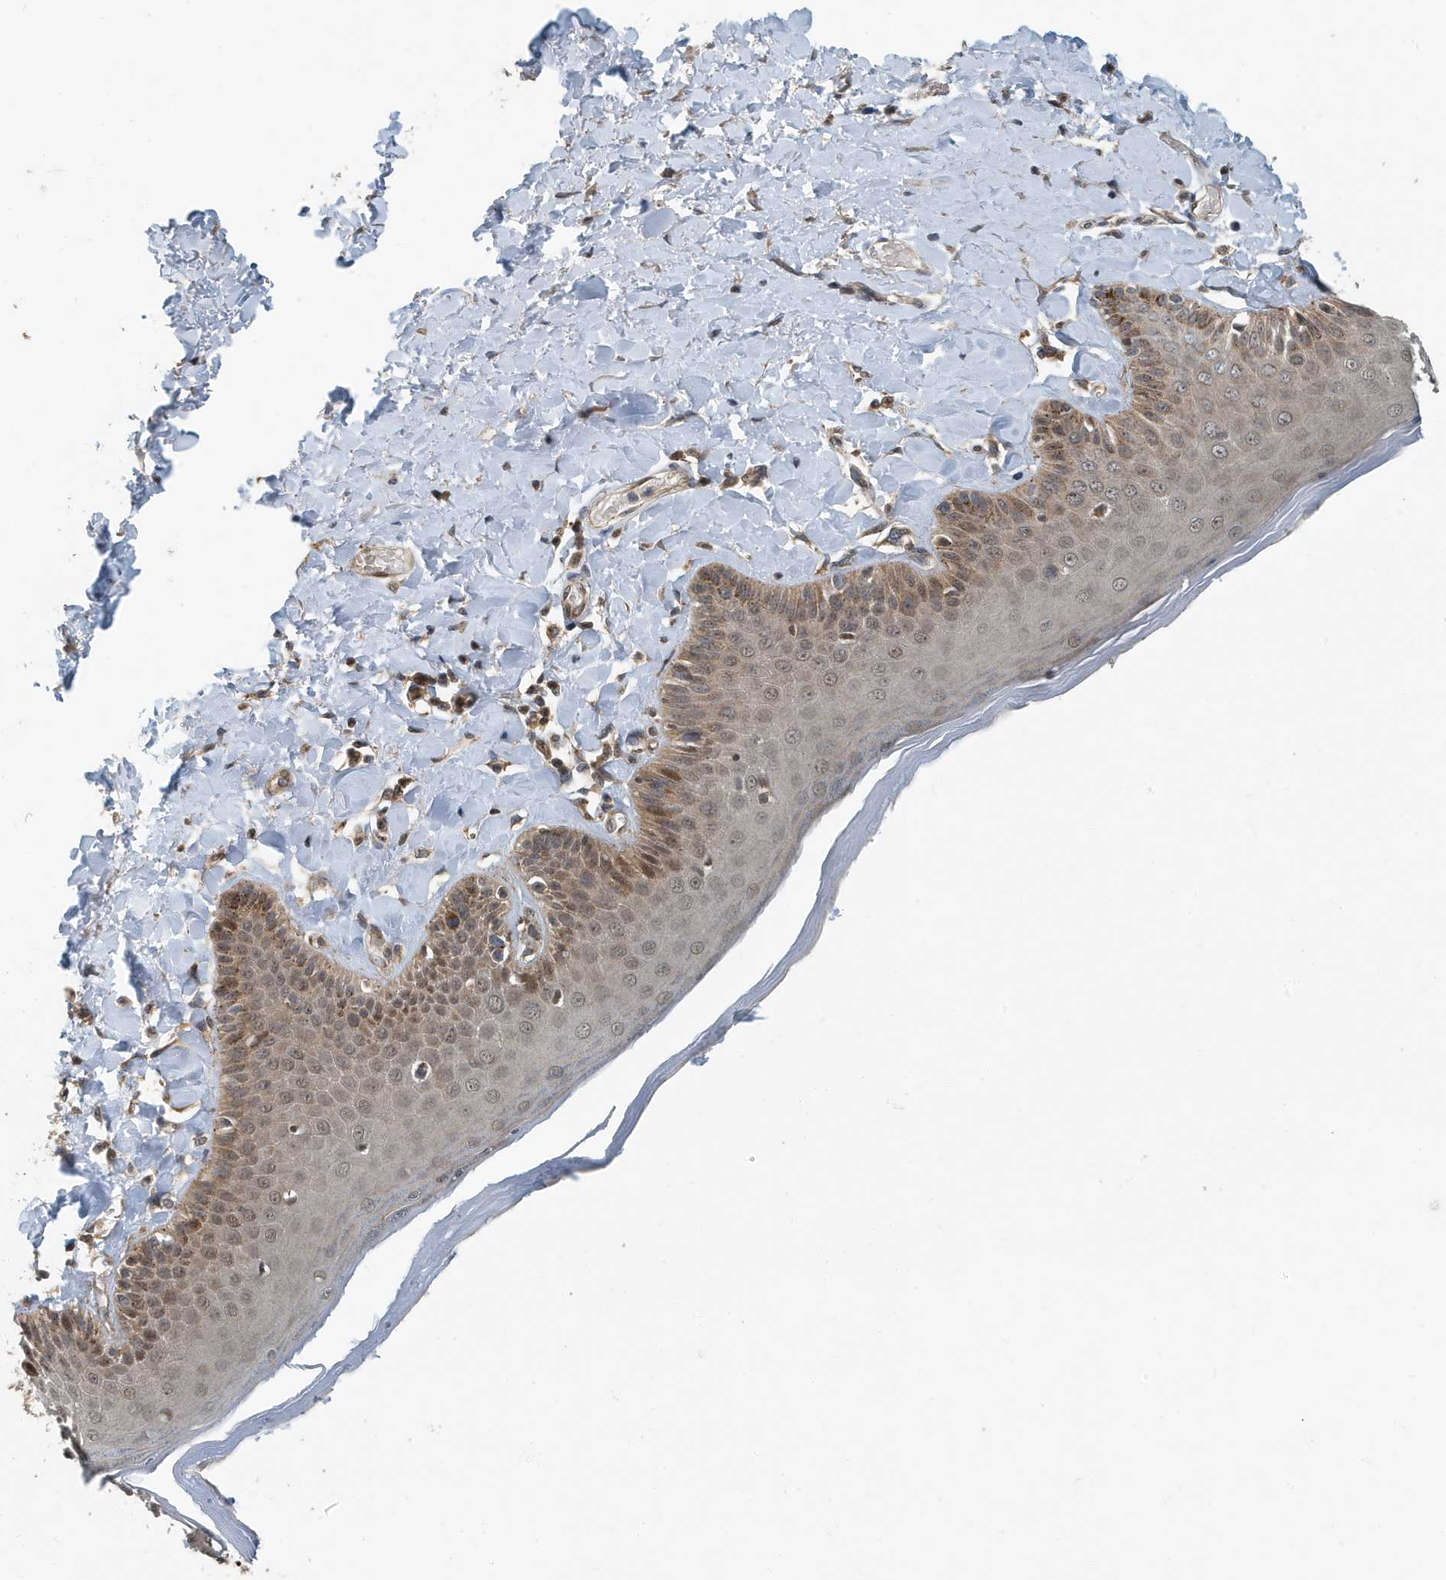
{"staining": {"intensity": "moderate", "quantity": "<25%", "location": "cytoplasmic/membranous,nuclear"}, "tissue": "skin", "cell_type": "Epidermal cells", "image_type": "normal", "snomed": [{"axis": "morphology", "description": "Normal tissue, NOS"}, {"axis": "topography", "description": "Anal"}], "caption": "High-magnification brightfield microscopy of normal skin stained with DAB (brown) and counterstained with hematoxylin (blue). epidermal cells exhibit moderate cytoplasmic/membranous,nuclear expression is present in approximately<25% of cells. (Brightfield microscopy of DAB IHC at high magnification).", "gene": "KIF15", "patient": {"sex": "male", "age": 69}}